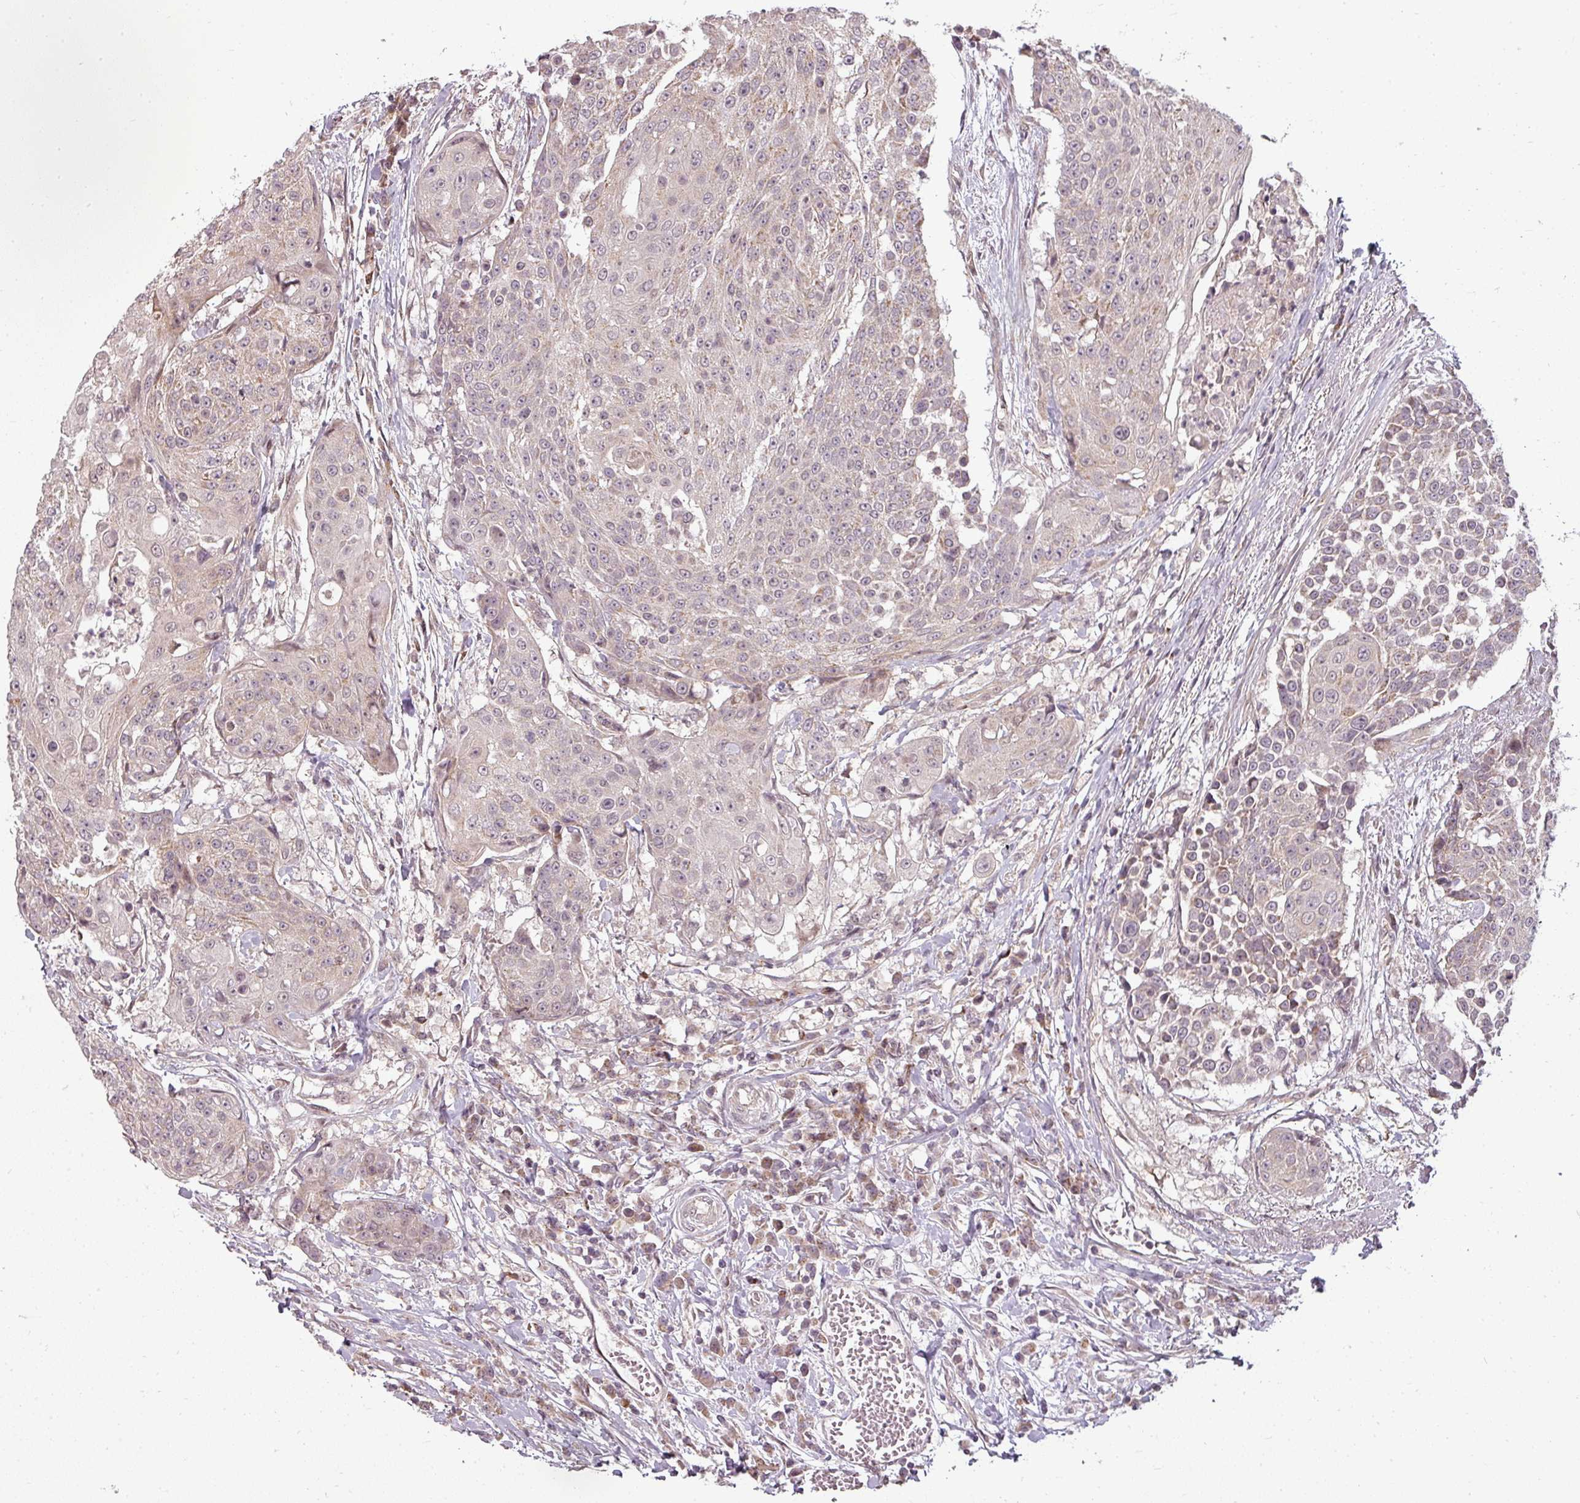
{"staining": {"intensity": "weak", "quantity": "<25%", "location": "cytoplasmic/membranous"}, "tissue": "urothelial cancer", "cell_type": "Tumor cells", "image_type": "cancer", "snomed": [{"axis": "morphology", "description": "Urothelial carcinoma, High grade"}, {"axis": "topography", "description": "Urinary bladder"}], "caption": "This is a histopathology image of IHC staining of urothelial cancer, which shows no positivity in tumor cells. The staining is performed using DAB (3,3'-diaminobenzidine) brown chromogen with nuclei counter-stained in using hematoxylin.", "gene": "CLIC1", "patient": {"sex": "female", "age": 63}}